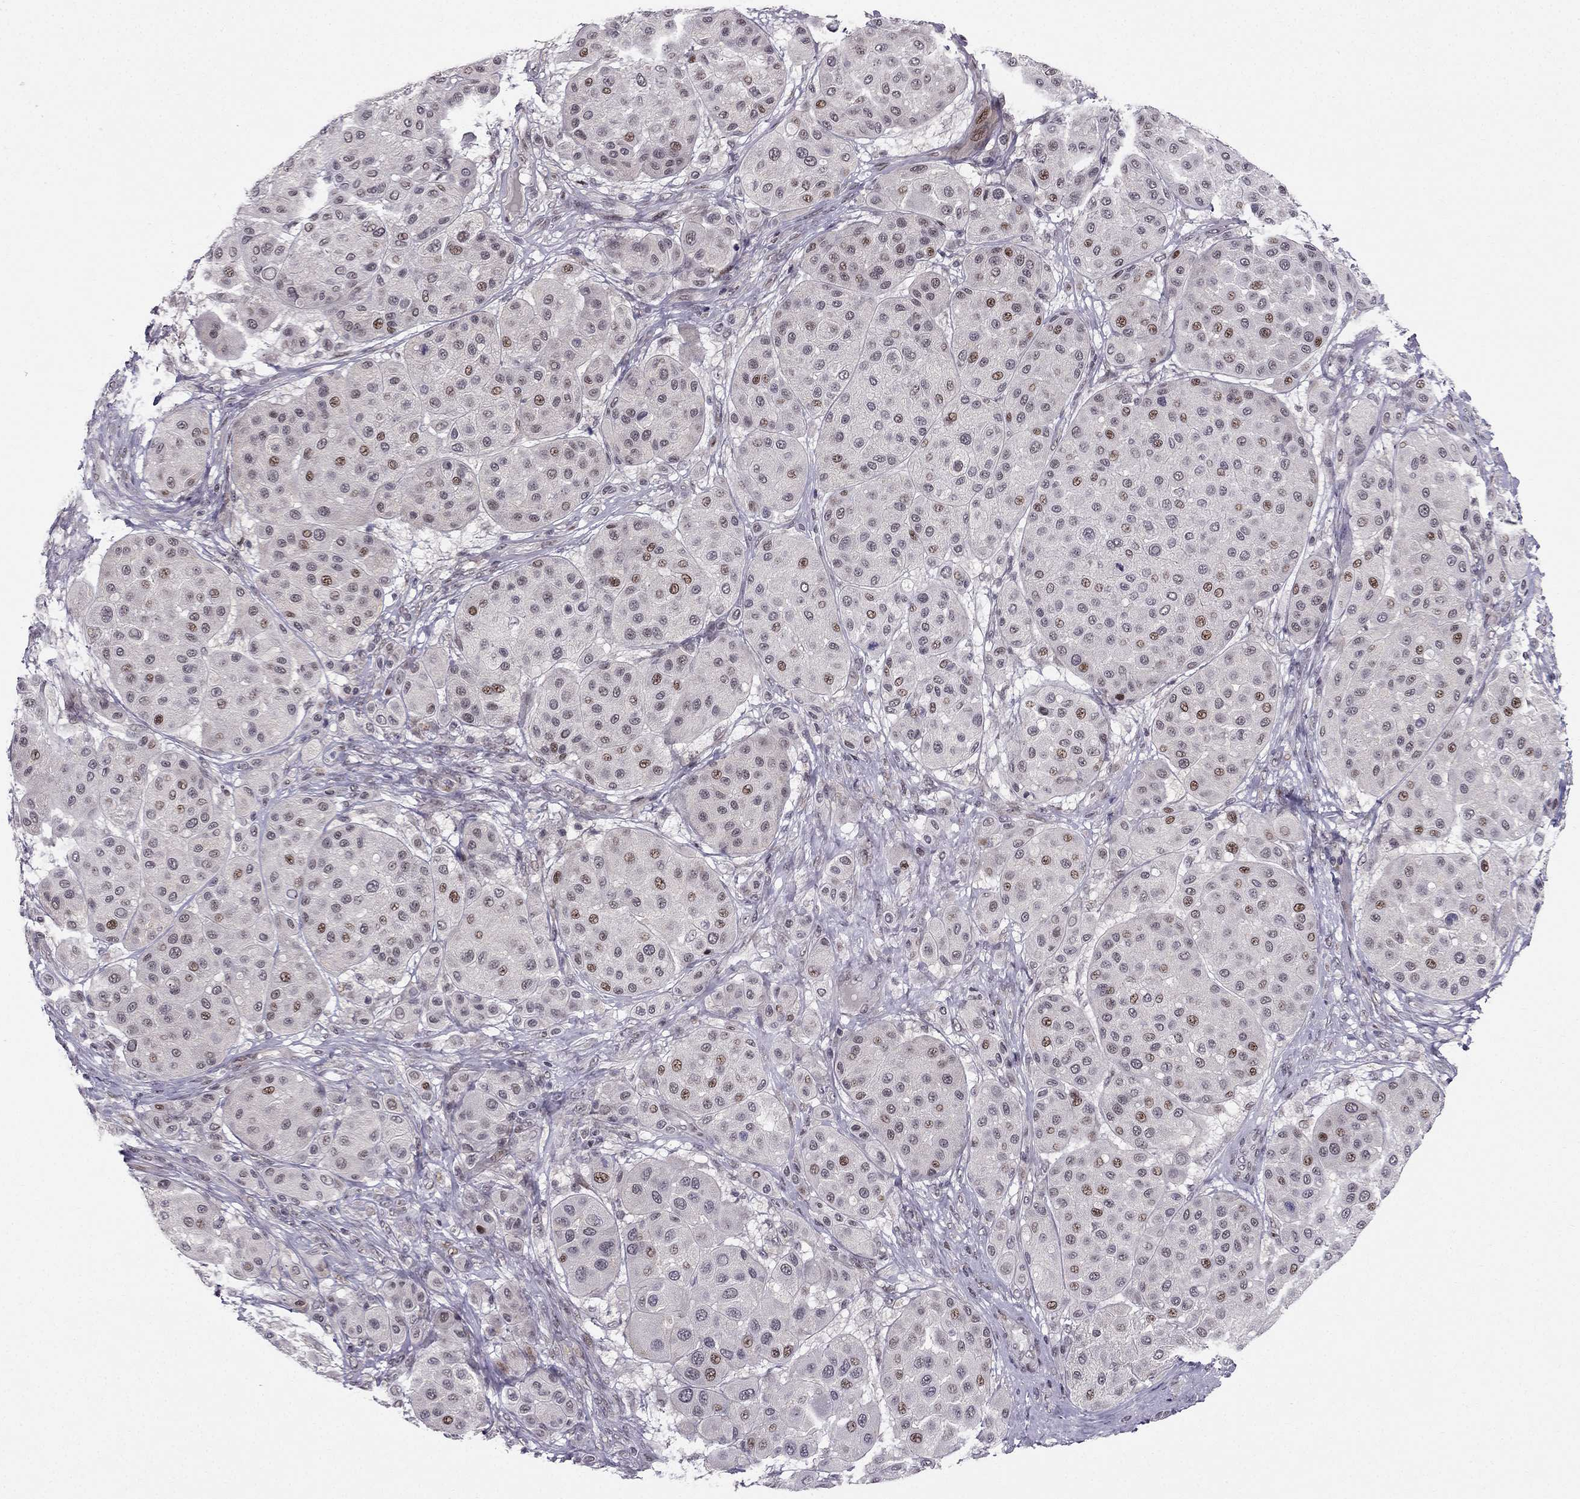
{"staining": {"intensity": "weak", "quantity": "<25%", "location": "nuclear"}, "tissue": "melanoma", "cell_type": "Tumor cells", "image_type": "cancer", "snomed": [{"axis": "morphology", "description": "Malignant melanoma, Metastatic site"}, {"axis": "topography", "description": "Smooth muscle"}], "caption": "Tumor cells are negative for brown protein staining in melanoma.", "gene": "RPRD2", "patient": {"sex": "male", "age": 41}}